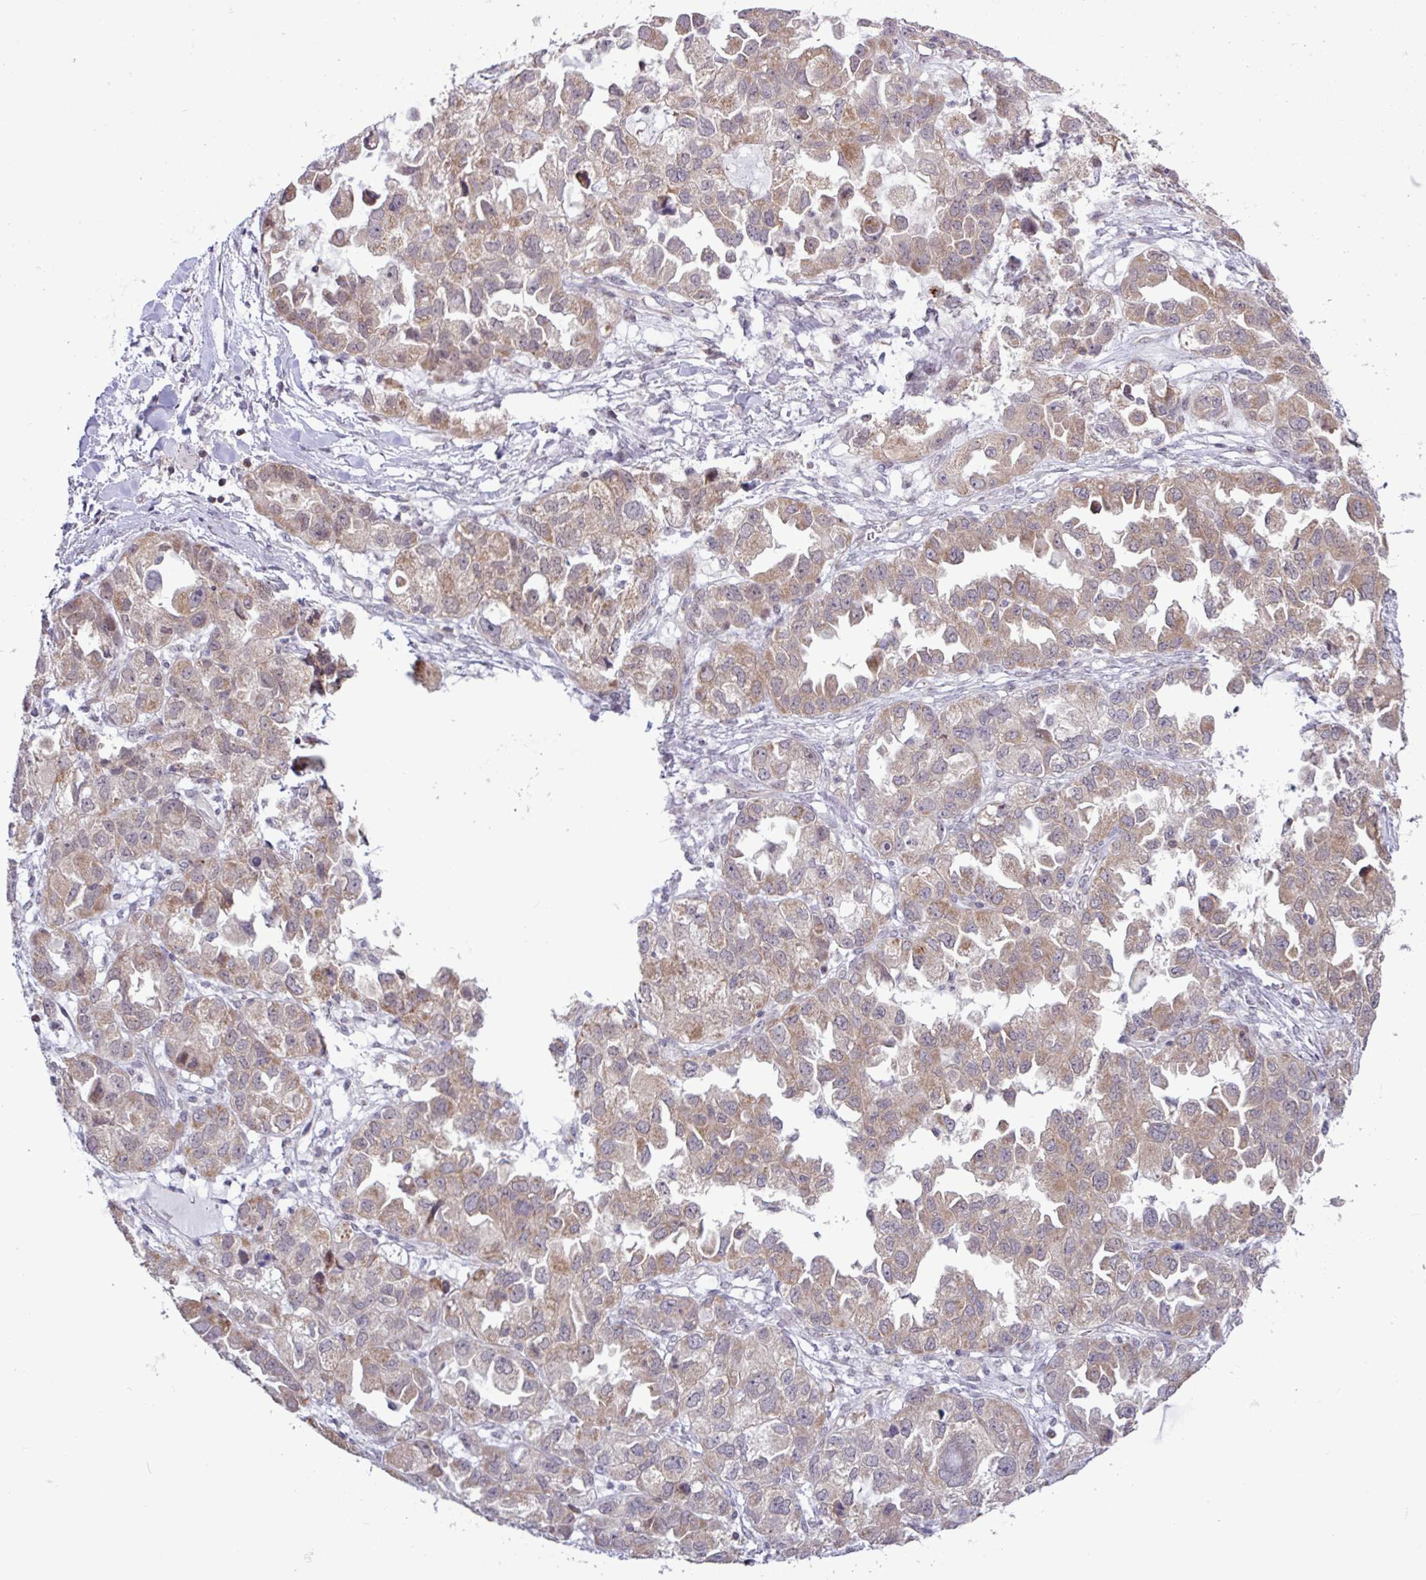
{"staining": {"intensity": "moderate", "quantity": "25%-75%", "location": "cytoplasmic/membranous"}, "tissue": "ovarian cancer", "cell_type": "Tumor cells", "image_type": "cancer", "snomed": [{"axis": "morphology", "description": "Cystadenocarcinoma, serous, NOS"}, {"axis": "topography", "description": "Ovary"}], "caption": "Immunohistochemistry (IHC) (DAB (3,3'-diaminobenzidine)) staining of human ovarian serous cystadenocarcinoma exhibits moderate cytoplasmic/membranous protein expression in approximately 25%-75% of tumor cells.", "gene": "RTL3", "patient": {"sex": "female", "age": 84}}